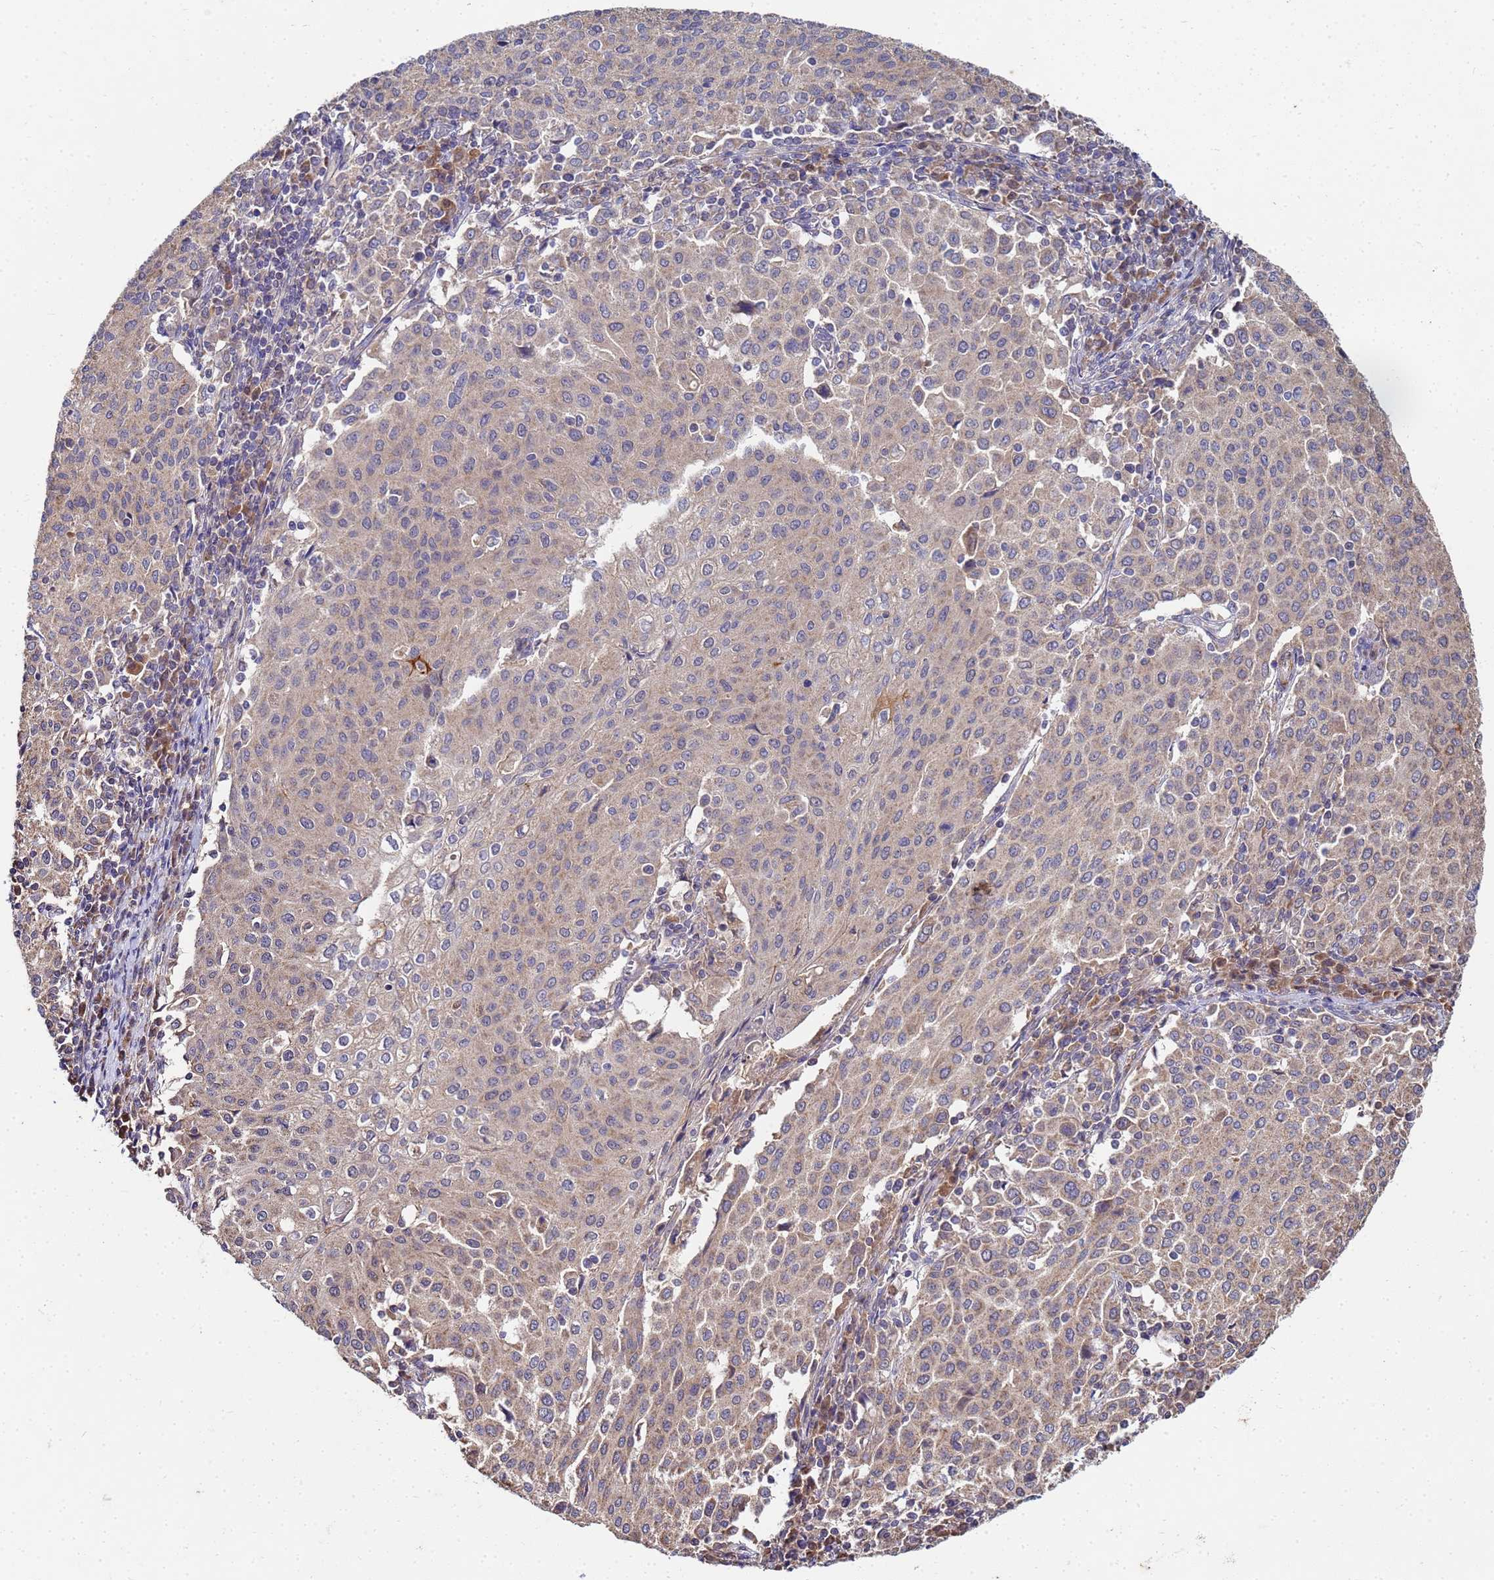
{"staining": {"intensity": "weak", "quantity": "<25%", "location": "cytoplasmic/membranous"}, "tissue": "cervical cancer", "cell_type": "Tumor cells", "image_type": "cancer", "snomed": [{"axis": "morphology", "description": "Squamous cell carcinoma, NOS"}, {"axis": "topography", "description": "Cervix"}], "caption": "An IHC photomicrograph of cervical cancer is shown. There is no staining in tumor cells of cervical cancer.", "gene": "C5orf34", "patient": {"sex": "female", "age": 46}}